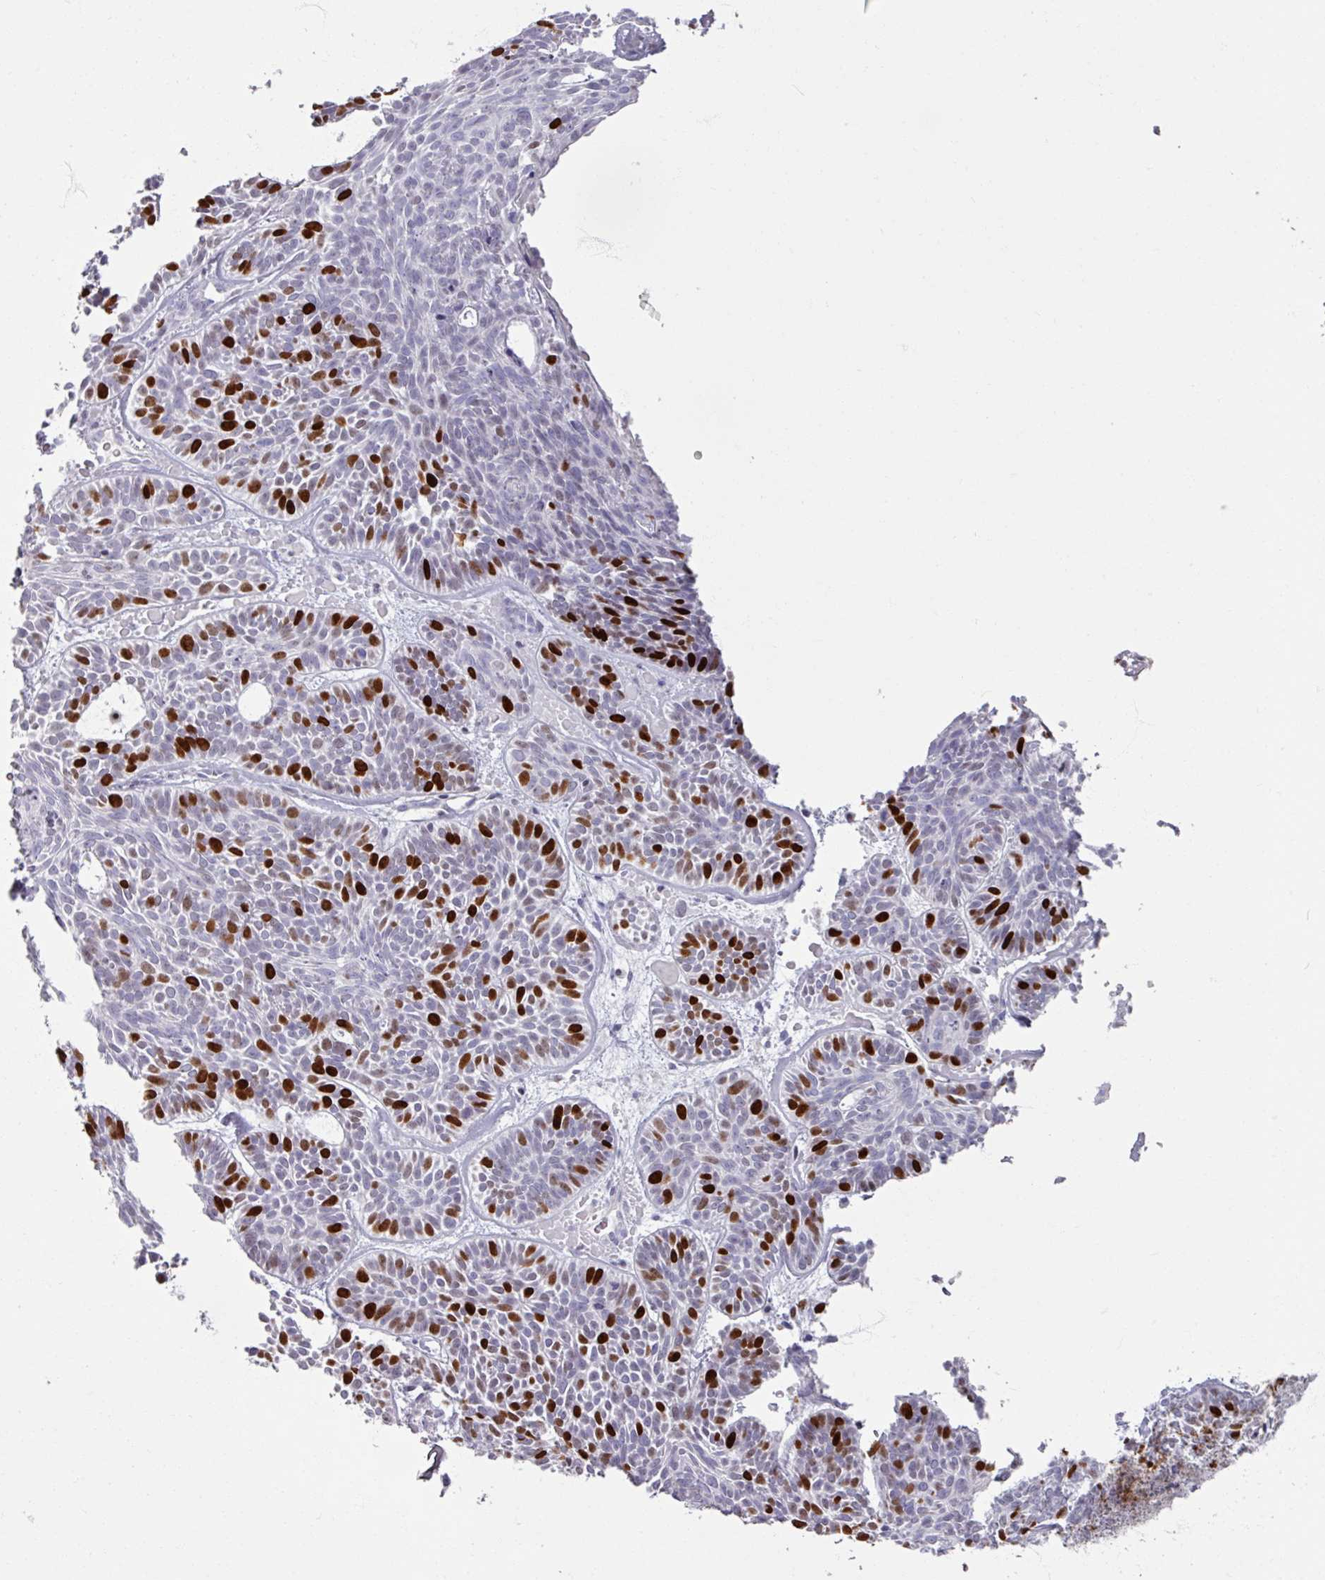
{"staining": {"intensity": "strong", "quantity": "25%-75%", "location": "nuclear"}, "tissue": "skin cancer", "cell_type": "Tumor cells", "image_type": "cancer", "snomed": [{"axis": "morphology", "description": "Basal cell carcinoma"}, {"axis": "topography", "description": "Skin"}], "caption": "Immunohistochemical staining of skin basal cell carcinoma shows high levels of strong nuclear protein expression in about 25%-75% of tumor cells. (Brightfield microscopy of DAB IHC at high magnification).", "gene": "ATAD2", "patient": {"sex": "male", "age": 85}}